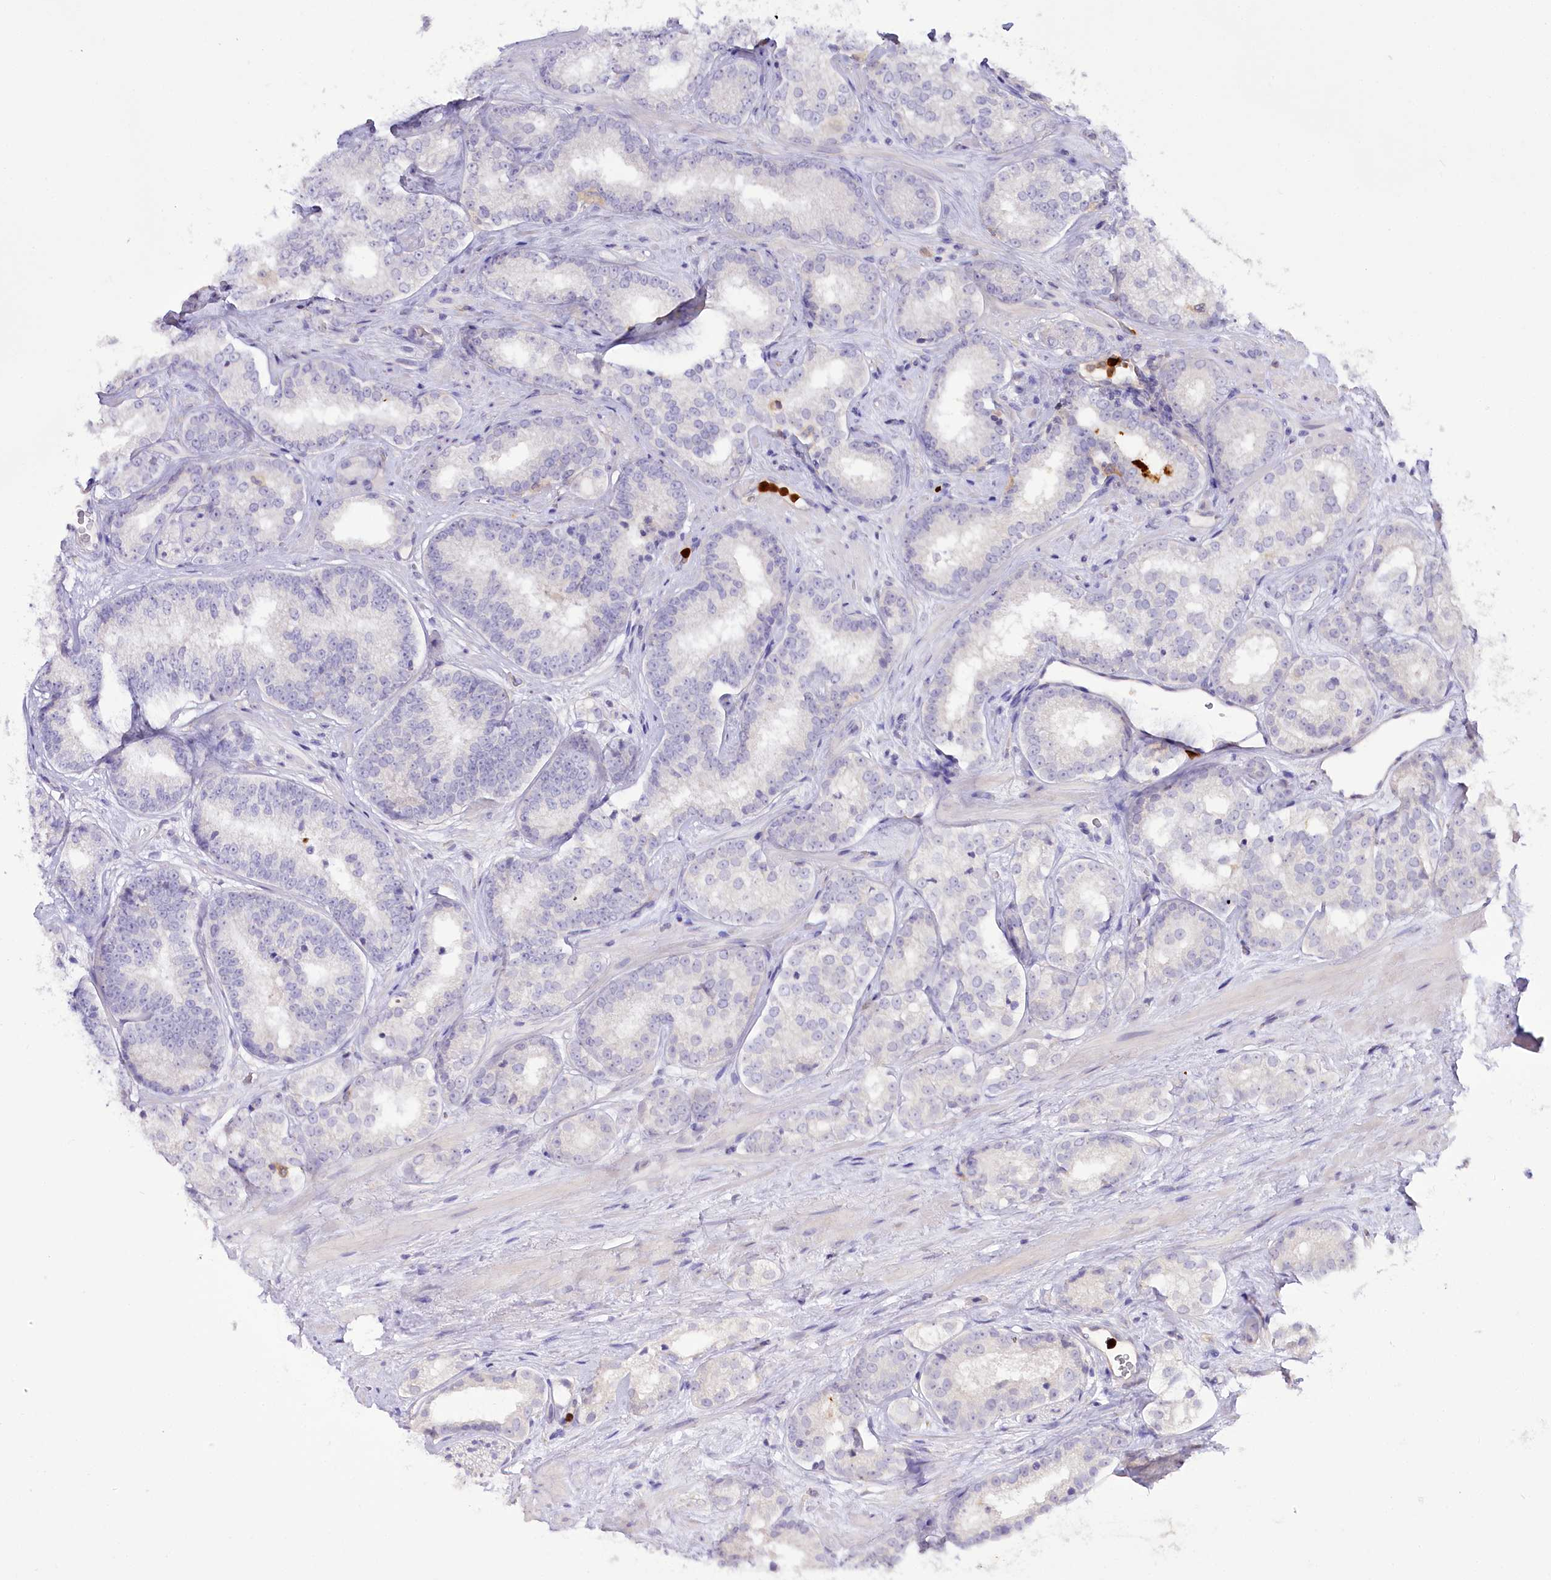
{"staining": {"intensity": "negative", "quantity": "none", "location": "none"}, "tissue": "prostate cancer", "cell_type": "Tumor cells", "image_type": "cancer", "snomed": [{"axis": "morphology", "description": "Normal tissue, NOS"}, {"axis": "morphology", "description": "Adenocarcinoma, High grade"}, {"axis": "topography", "description": "Prostate"}], "caption": "DAB immunohistochemical staining of prostate adenocarcinoma (high-grade) reveals no significant staining in tumor cells.", "gene": "DPYD", "patient": {"sex": "male", "age": 83}}